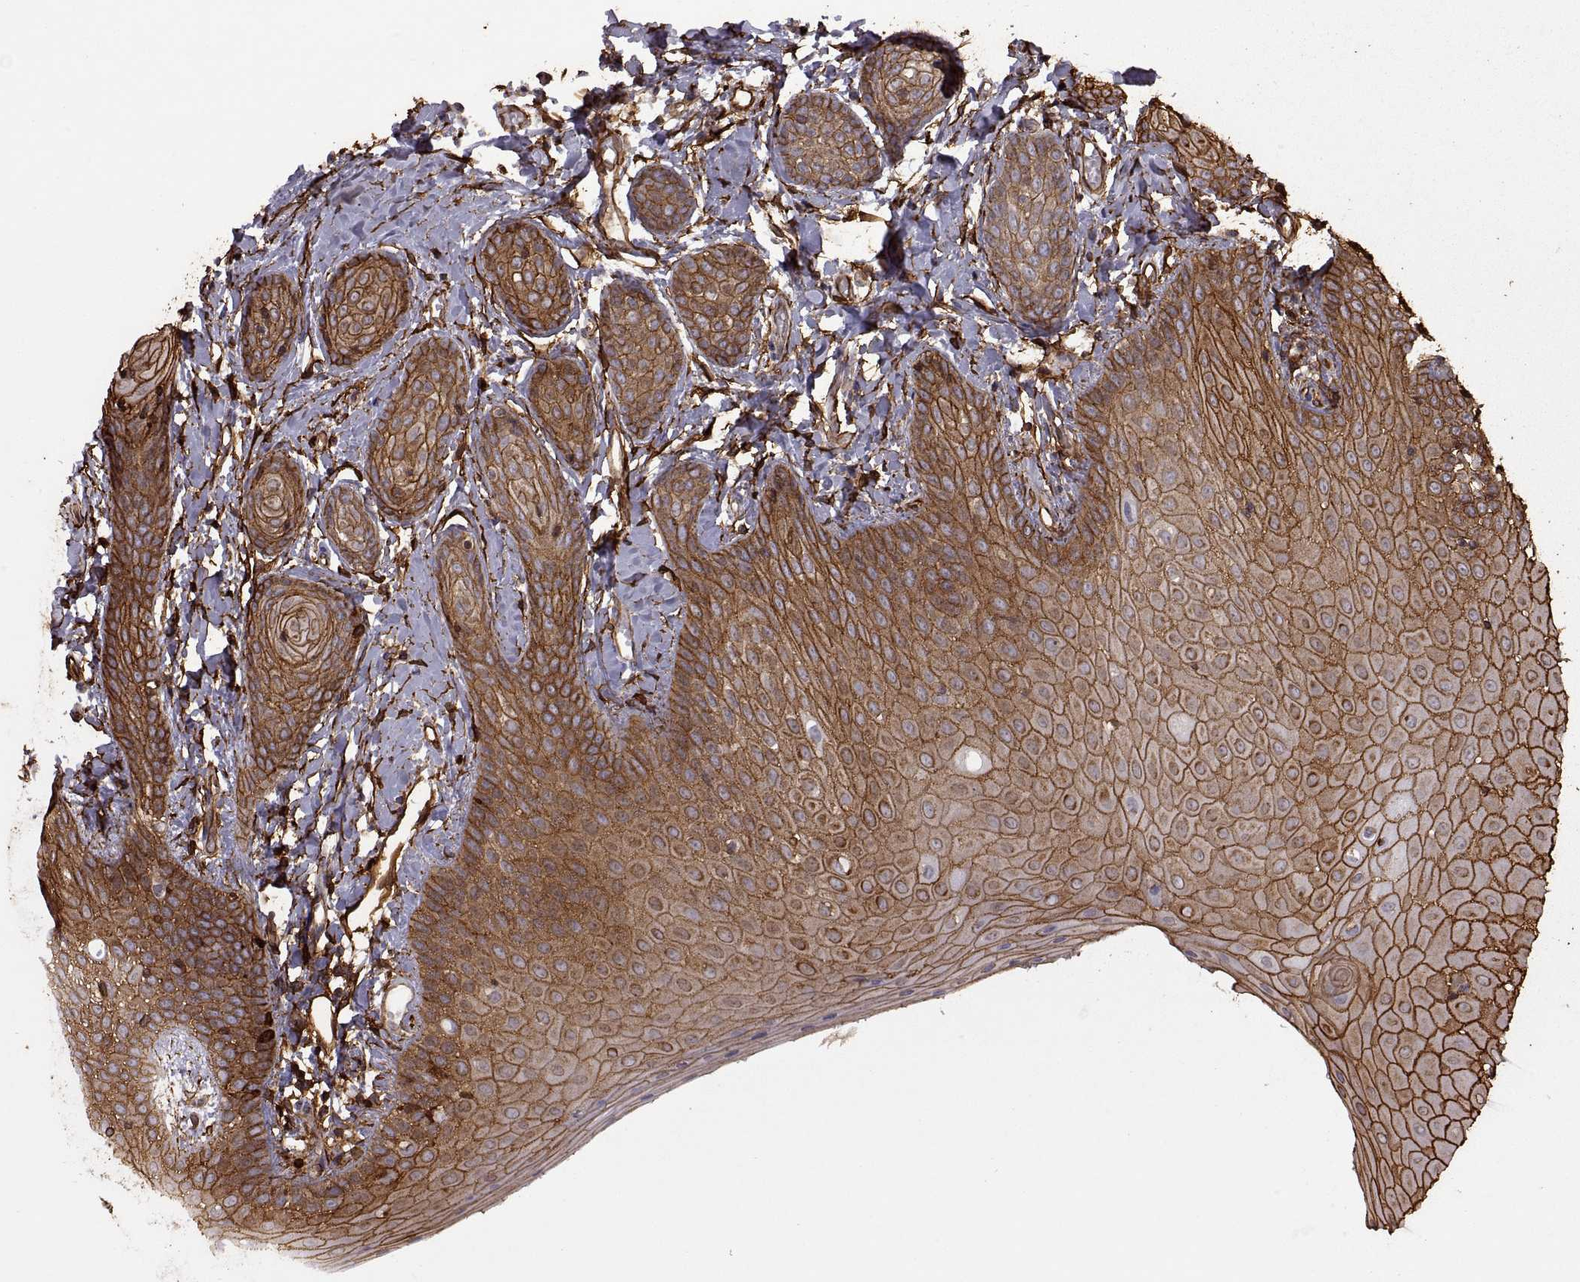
{"staining": {"intensity": "moderate", "quantity": ">75%", "location": "cytoplasmic/membranous"}, "tissue": "head and neck cancer", "cell_type": "Tumor cells", "image_type": "cancer", "snomed": [{"axis": "morphology", "description": "Normal tissue, NOS"}, {"axis": "morphology", "description": "Squamous cell carcinoma, NOS"}, {"axis": "topography", "description": "Oral tissue"}, {"axis": "topography", "description": "Salivary gland"}, {"axis": "topography", "description": "Head-Neck"}], "caption": "Immunohistochemical staining of human head and neck cancer (squamous cell carcinoma) demonstrates moderate cytoplasmic/membranous protein expression in approximately >75% of tumor cells.", "gene": "S100A10", "patient": {"sex": "female", "age": 62}}